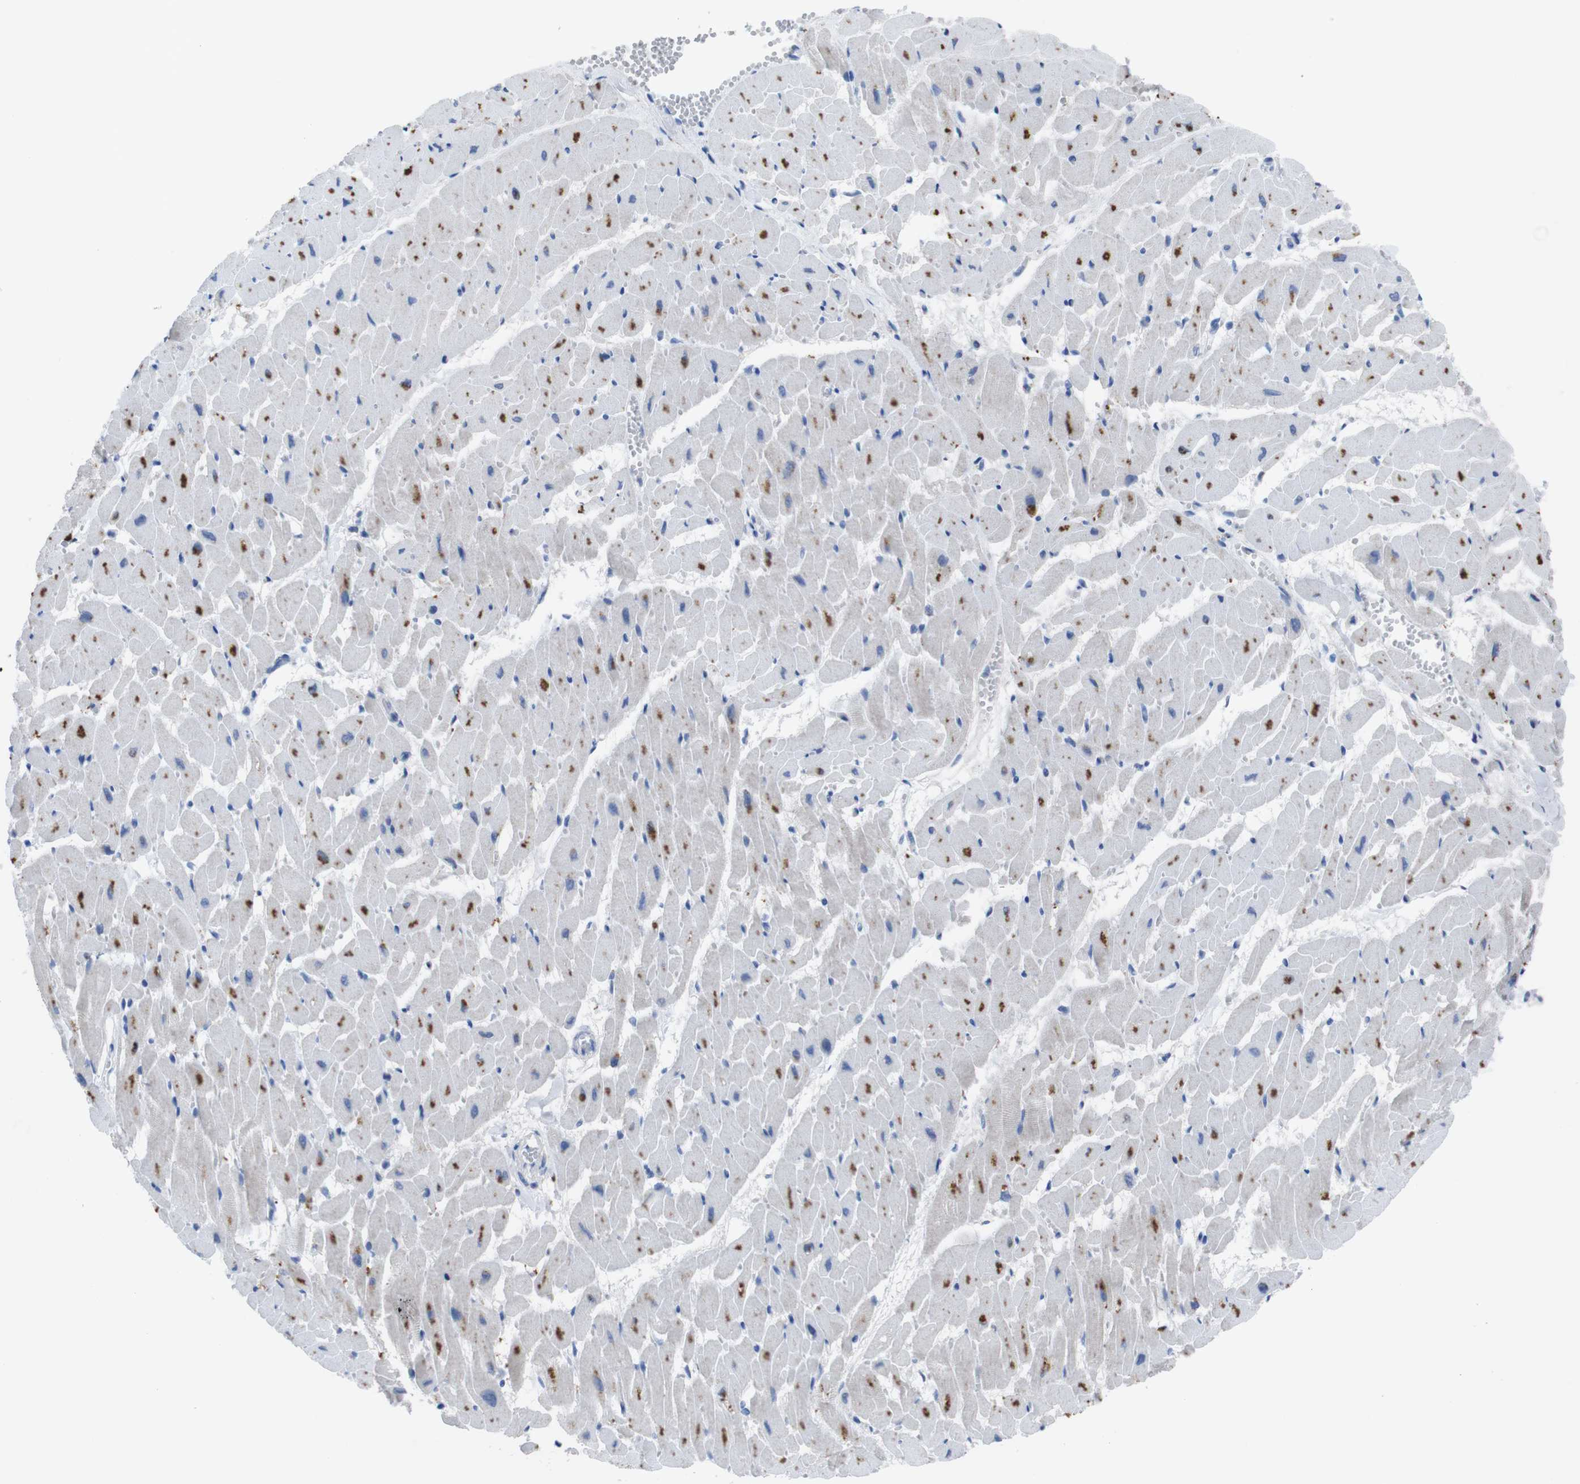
{"staining": {"intensity": "moderate", "quantity": "25%-75%", "location": "cytoplasmic/membranous"}, "tissue": "heart muscle", "cell_type": "Cardiomyocytes", "image_type": "normal", "snomed": [{"axis": "morphology", "description": "Normal tissue, NOS"}, {"axis": "topography", "description": "Heart"}], "caption": "Brown immunohistochemical staining in unremarkable heart muscle demonstrates moderate cytoplasmic/membranous staining in approximately 25%-75% of cardiomyocytes.", "gene": "IRF4", "patient": {"sex": "female", "age": 19}}